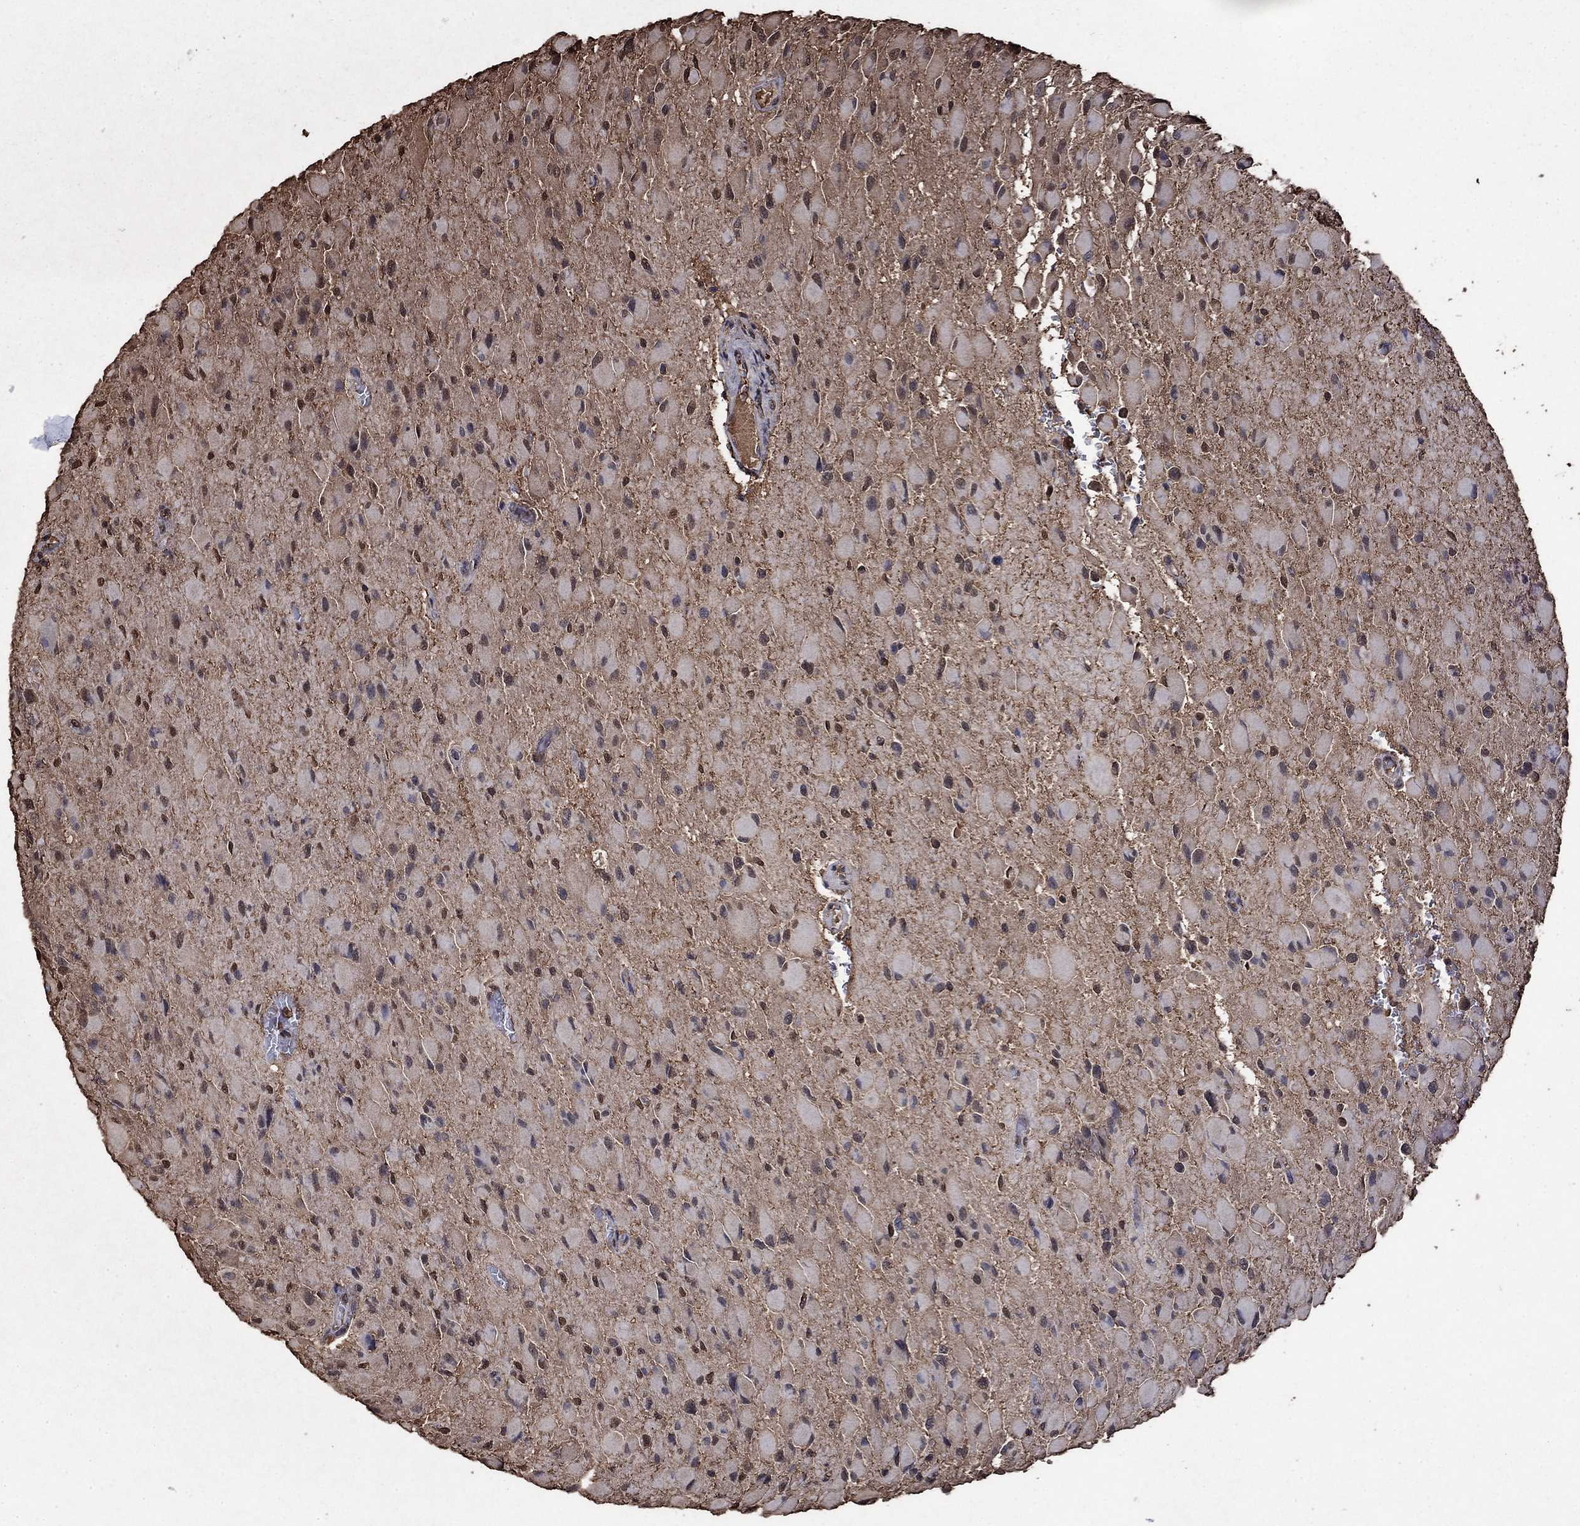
{"staining": {"intensity": "weak", "quantity": "25%-75%", "location": "nuclear"}, "tissue": "glioma", "cell_type": "Tumor cells", "image_type": "cancer", "snomed": [{"axis": "morphology", "description": "Glioma, malignant, High grade"}, {"axis": "topography", "description": "Cerebral cortex"}], "caption": "Malignant glioma (high-grade) was stained to show a protein in brown. There is low levels of weak nuclear staining in about 25%-75% of tumor cells. Using DAB (brown) and hematoxylin (blue) stains, captured at high magnification using brightfield microscopy.", "gene": "GAPDH", "patient": {"sex": "female", "age": 36}}